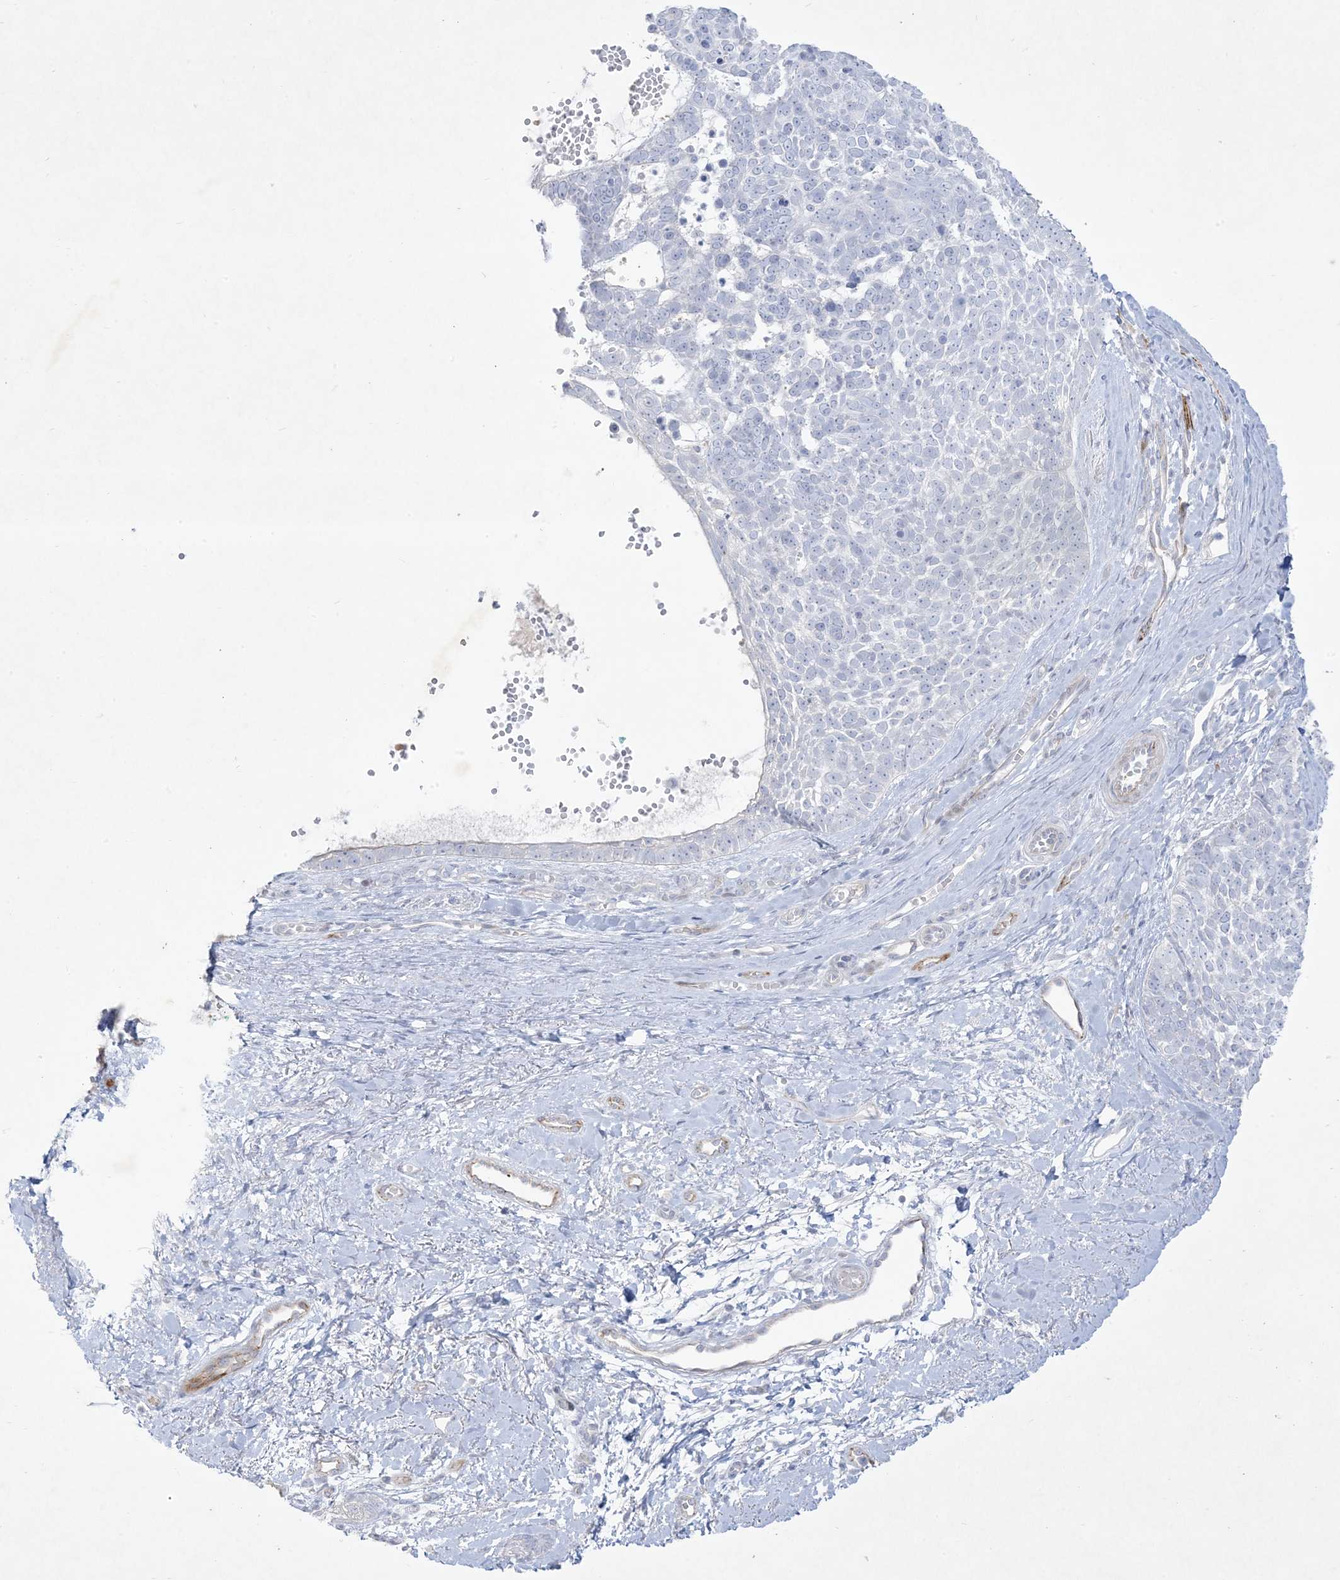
{"staining": {"intensity": "negative", "quantity": "none", "location": "none"}, "tissue": "skin cancer", "cell_type": "Tumor cells", "image_type": "cancer", "snomed": [{"axis": "morphology", "description": "Basal cell carcinoma"}, {"axis": "topography", "description": "Skin"}], "caption": "Tumor cells are negative for brown protein staining in skin cancer (basal cell carcinoma). (DAB IHC, high magnification).", "gene": "B3GNT7", "patient": {"sex": "female", "age": 81}}